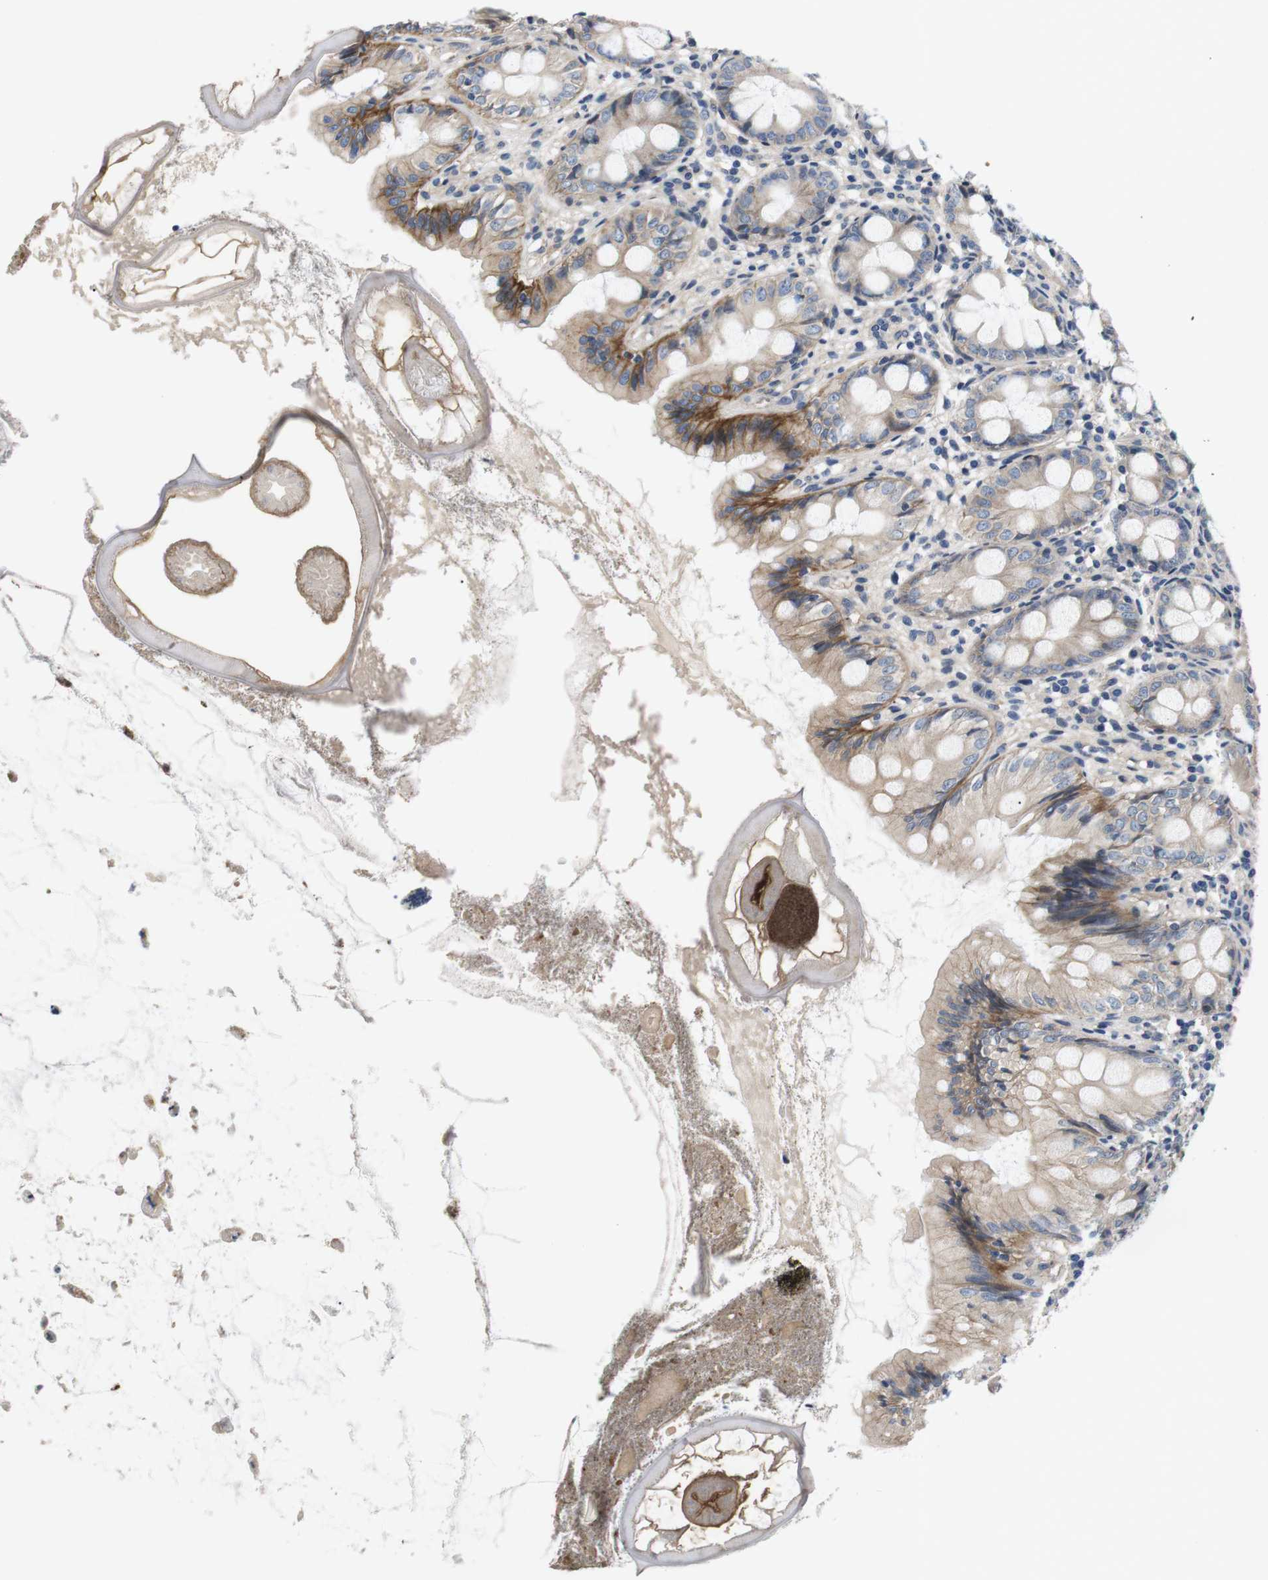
{"staining": {"intensity": "moderate", "quantity": "25%-75%", "location": "cytoplasmic/membranous"}, "tissue": "appendix", "cell_type": "Glandular cells", "image_type": "normal", "snomed": [{"axis": "morphology", "description": "Normal tissue, NOS"}, {"axis": "topography", "description": "Appendix"}], "caption": "Approximately 25%-75% of glandular cells in unremarkable appendix reveal moderate cytoplasmic/membranous protein staining as visualized by brown immunohistochemical staining.", "gene": "SLC30A1", "patient": {"sex": "female", "age": 77}}